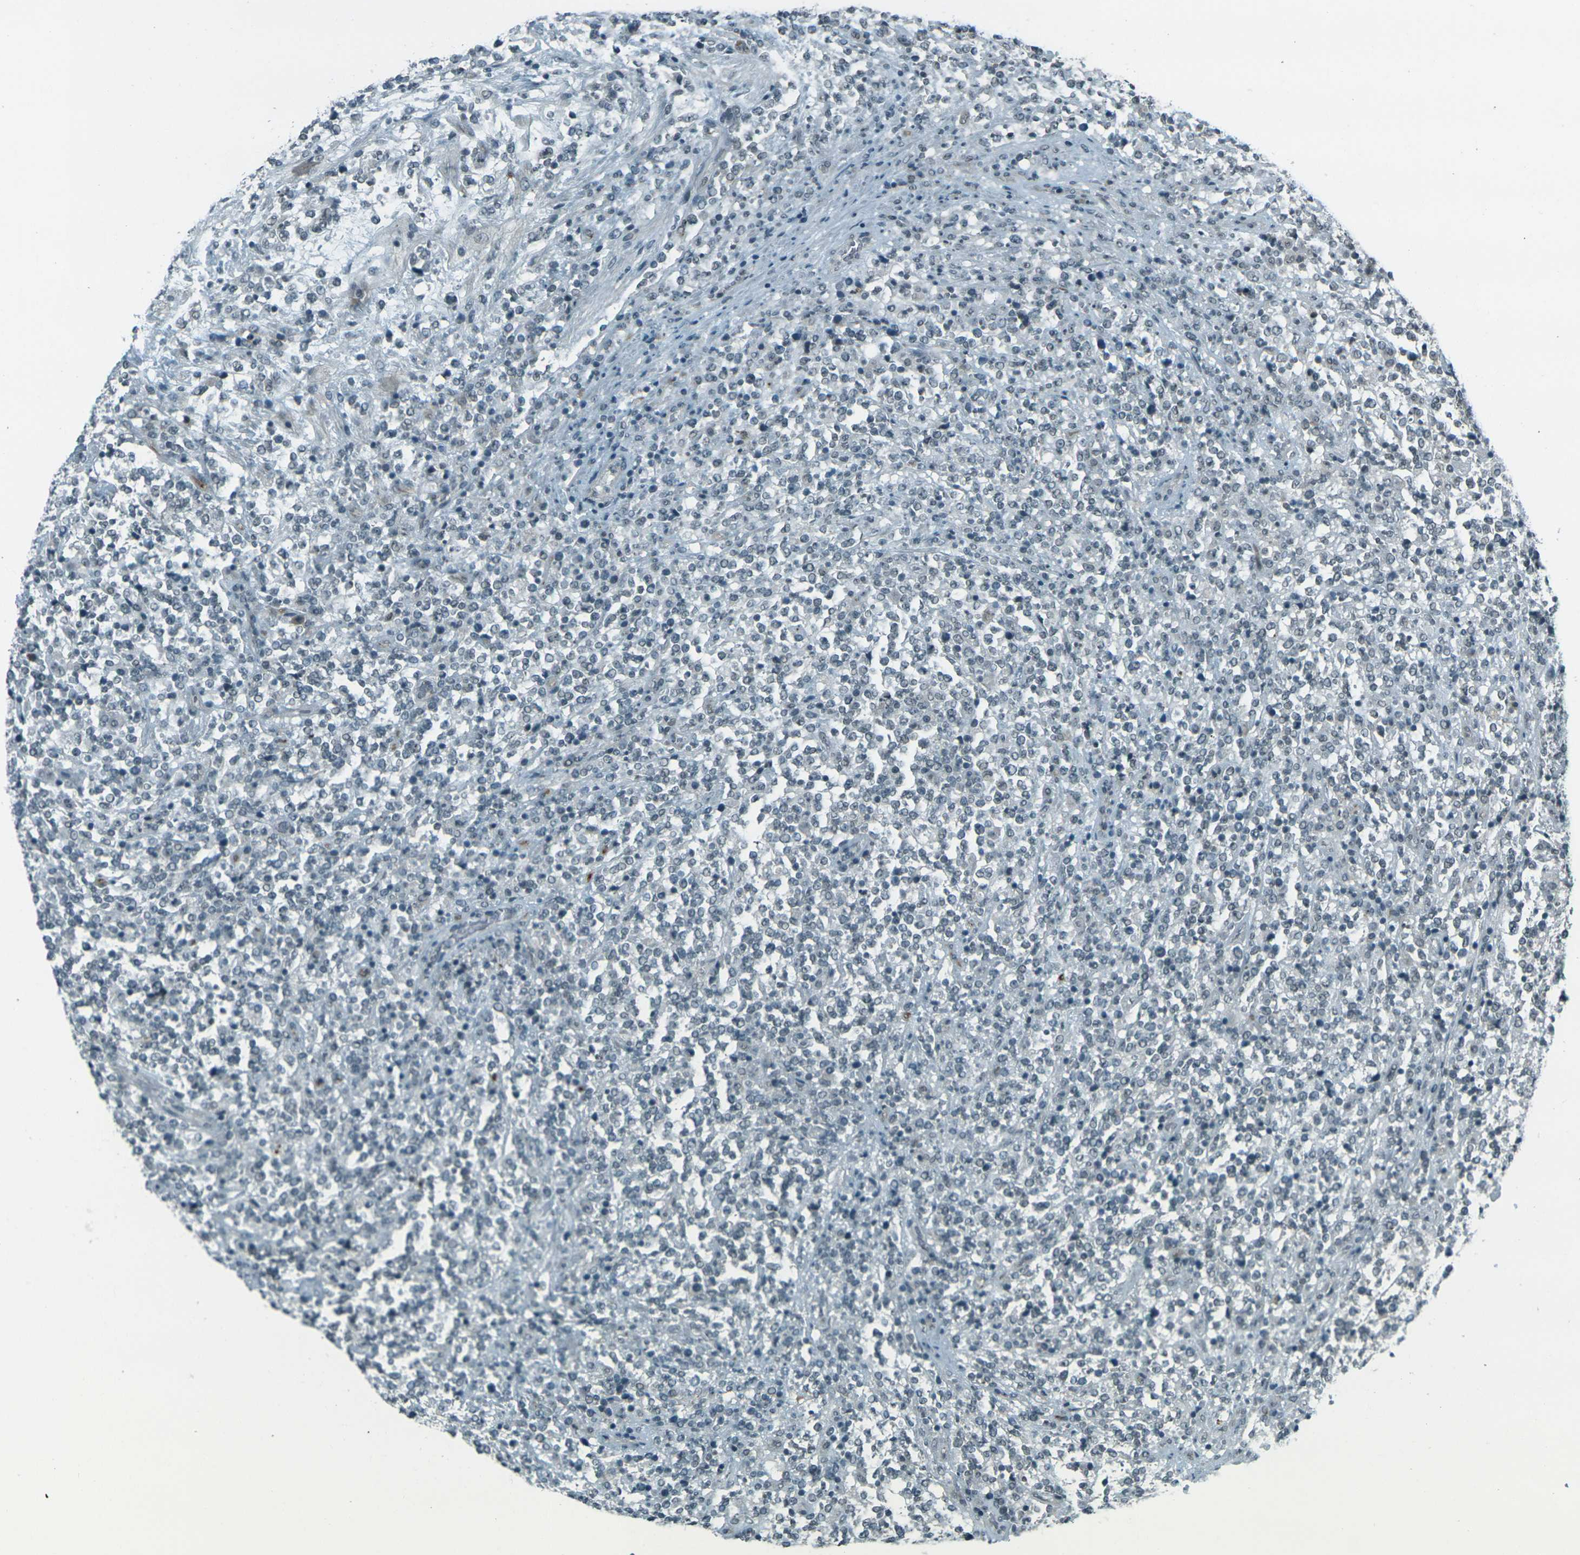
{"staining": {"intensity": "negative", "quantity": "none", "location": "none"}, "tissue": "lymphoma", "cell_type": "Tumor cells", "image_type": "cancer", "snomed": [{"axis": "morphology", "description": "Malignant lymphoma, non-Hodgkin's type, High grade"}, {"axis": "topography", "description": "Soft tissue"}], "caption": "IHC image of human malignant lymphoma, non-Hodgkin's type (high-grade) stained for a protein (brown), which reveals no expression in tumor cells.", "gene": "GPR19", "patient": {"sex": "male", "age": 18}}